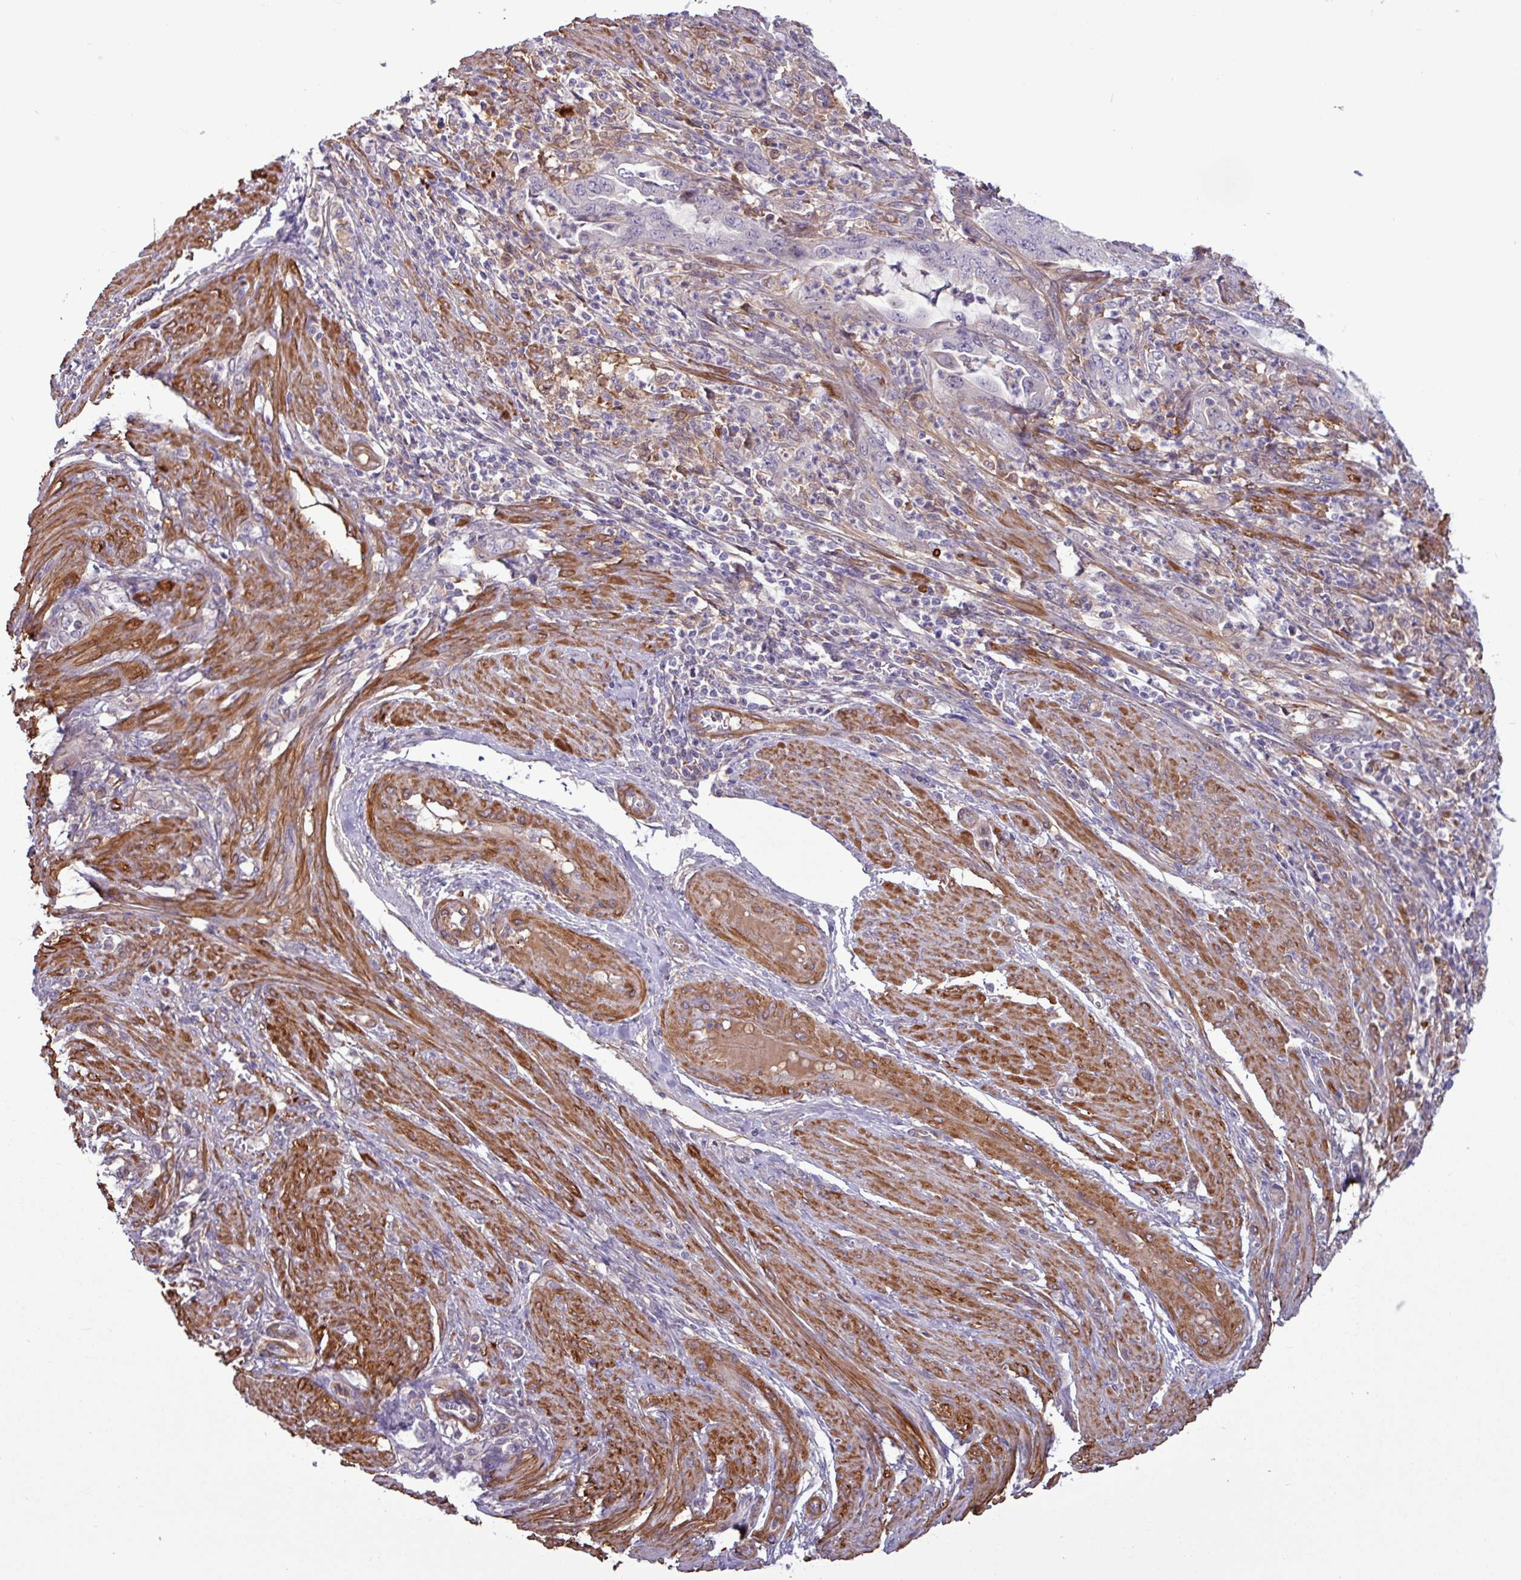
{"staining": {"intensity": "strong", "quantity": "<25%", "location": "cytoplasmic/membranous"}, "tissue": "endometrial cancer", "cell_type": "Tumor cells", "image_type": "cancer", "snomed": [{"axis": "morphology", "description": "Adenocarcinoma, NOS"}, {"axis": "topography", "description": "Endometrium"}], "caption": "Endometrial cancer stained with DAB immunohistochemistry displays medium levels of strong cytoplasmic/membranous positivity in approximately <25% of tumor cells.", "gene": "PCED1A", "patient": {"sex": "female", "age": 51}}